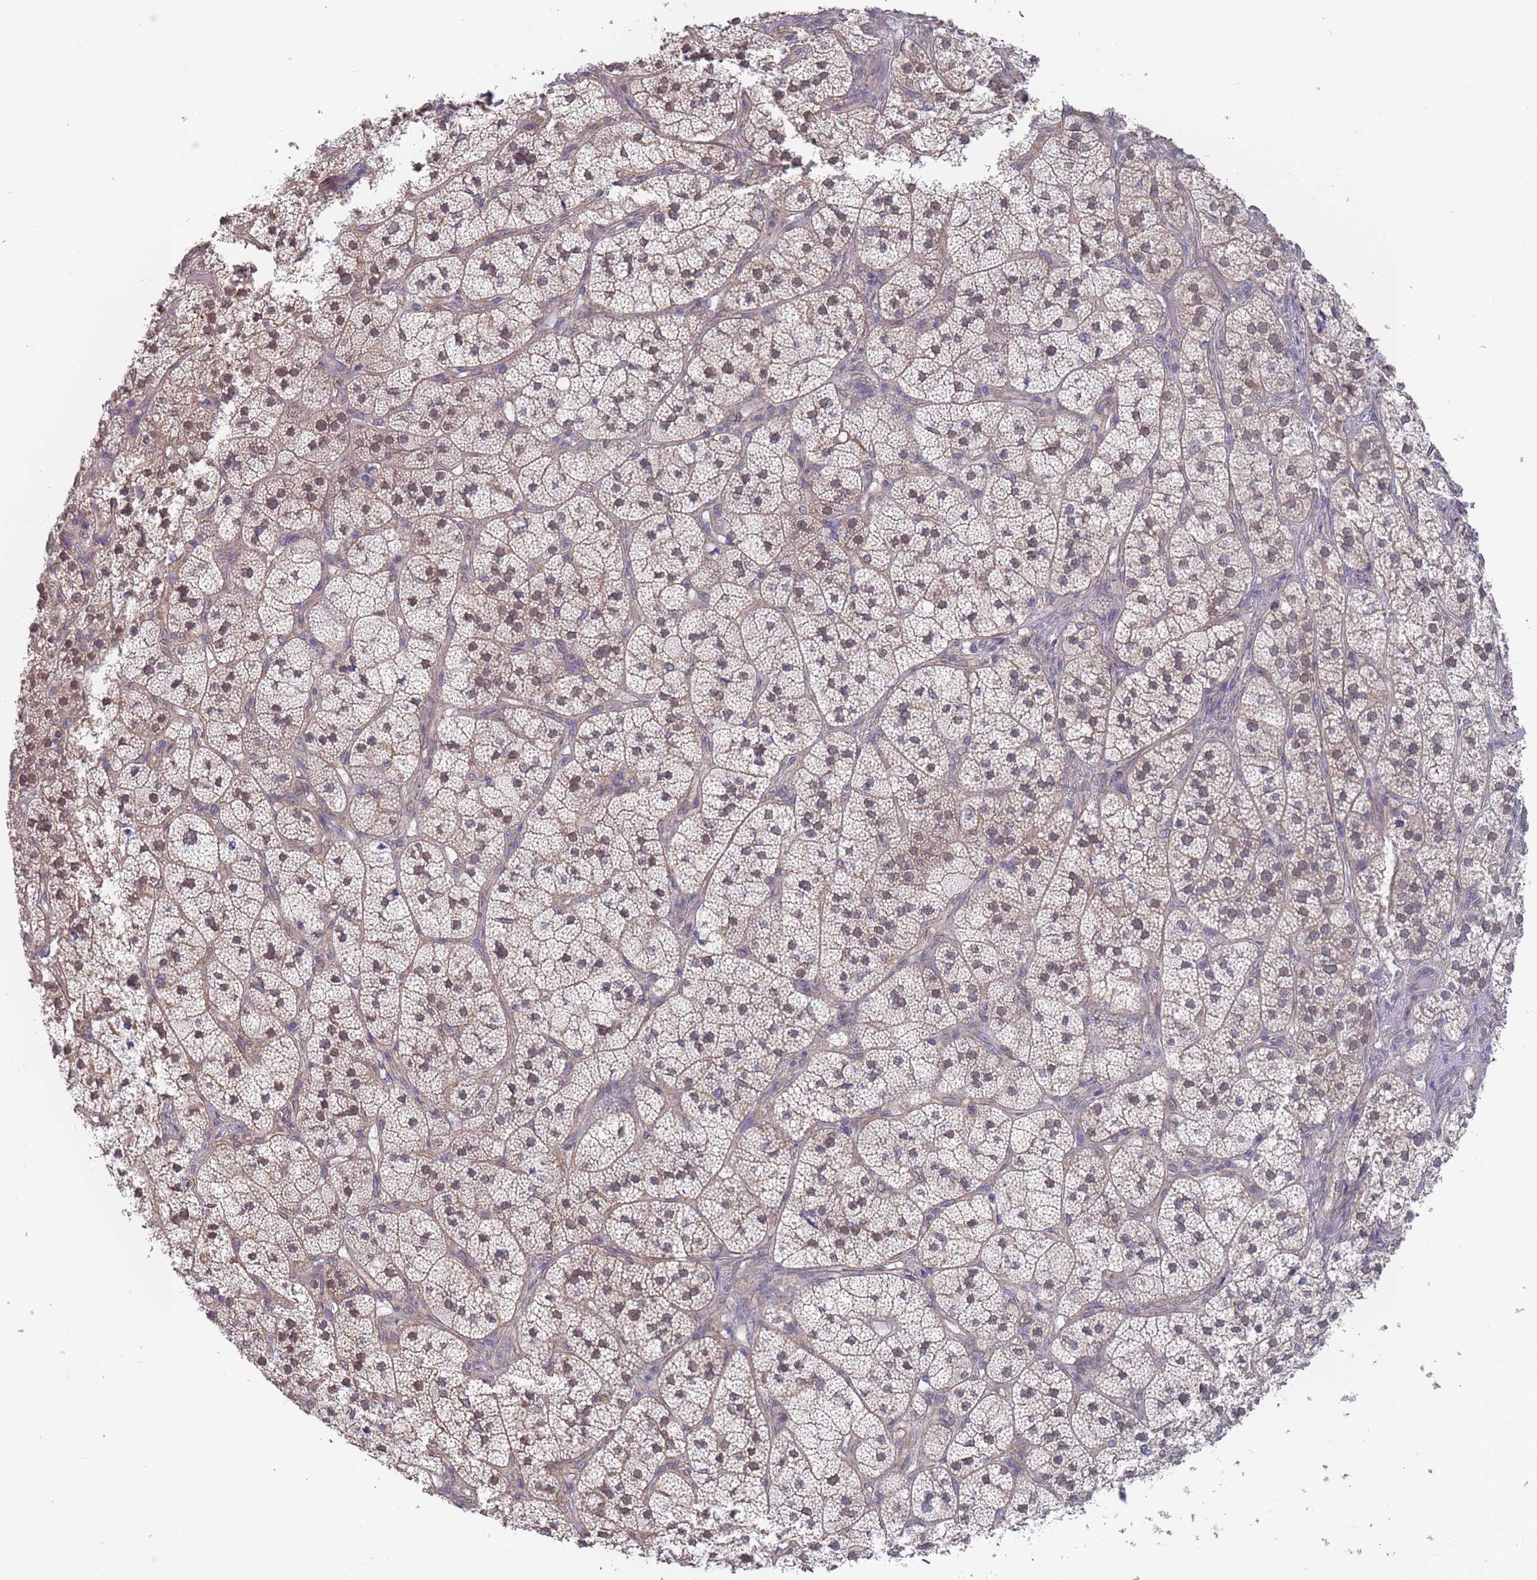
{"staining": {"intensity": "moderate", "quantity": "25%-75%", "location": "cytoplasmic/membranous,nuclear"}, "tissue": "adrenal gland", "cell_type": "Glandular cells", "image_type": "normal", "snomed": [{"axis": "morphology", "description": "Normal tissue, NOS"}, {"axis": "topography", "description": "Adrenal gland"}], "caption": "Adrenal gland stained with DAB (3,3'-diaminobenzidine) immunohistochemistry (IHC) exhibits medium levels of moderate cytoplasmic/membranous,nuclear staining in about 25%-75% of glandular cells. (brown staining indicates protein expression, while blue staining denotes nuclei).", "gene": "SLC1A6", "patient": {"sex": "female", "age": 58}}